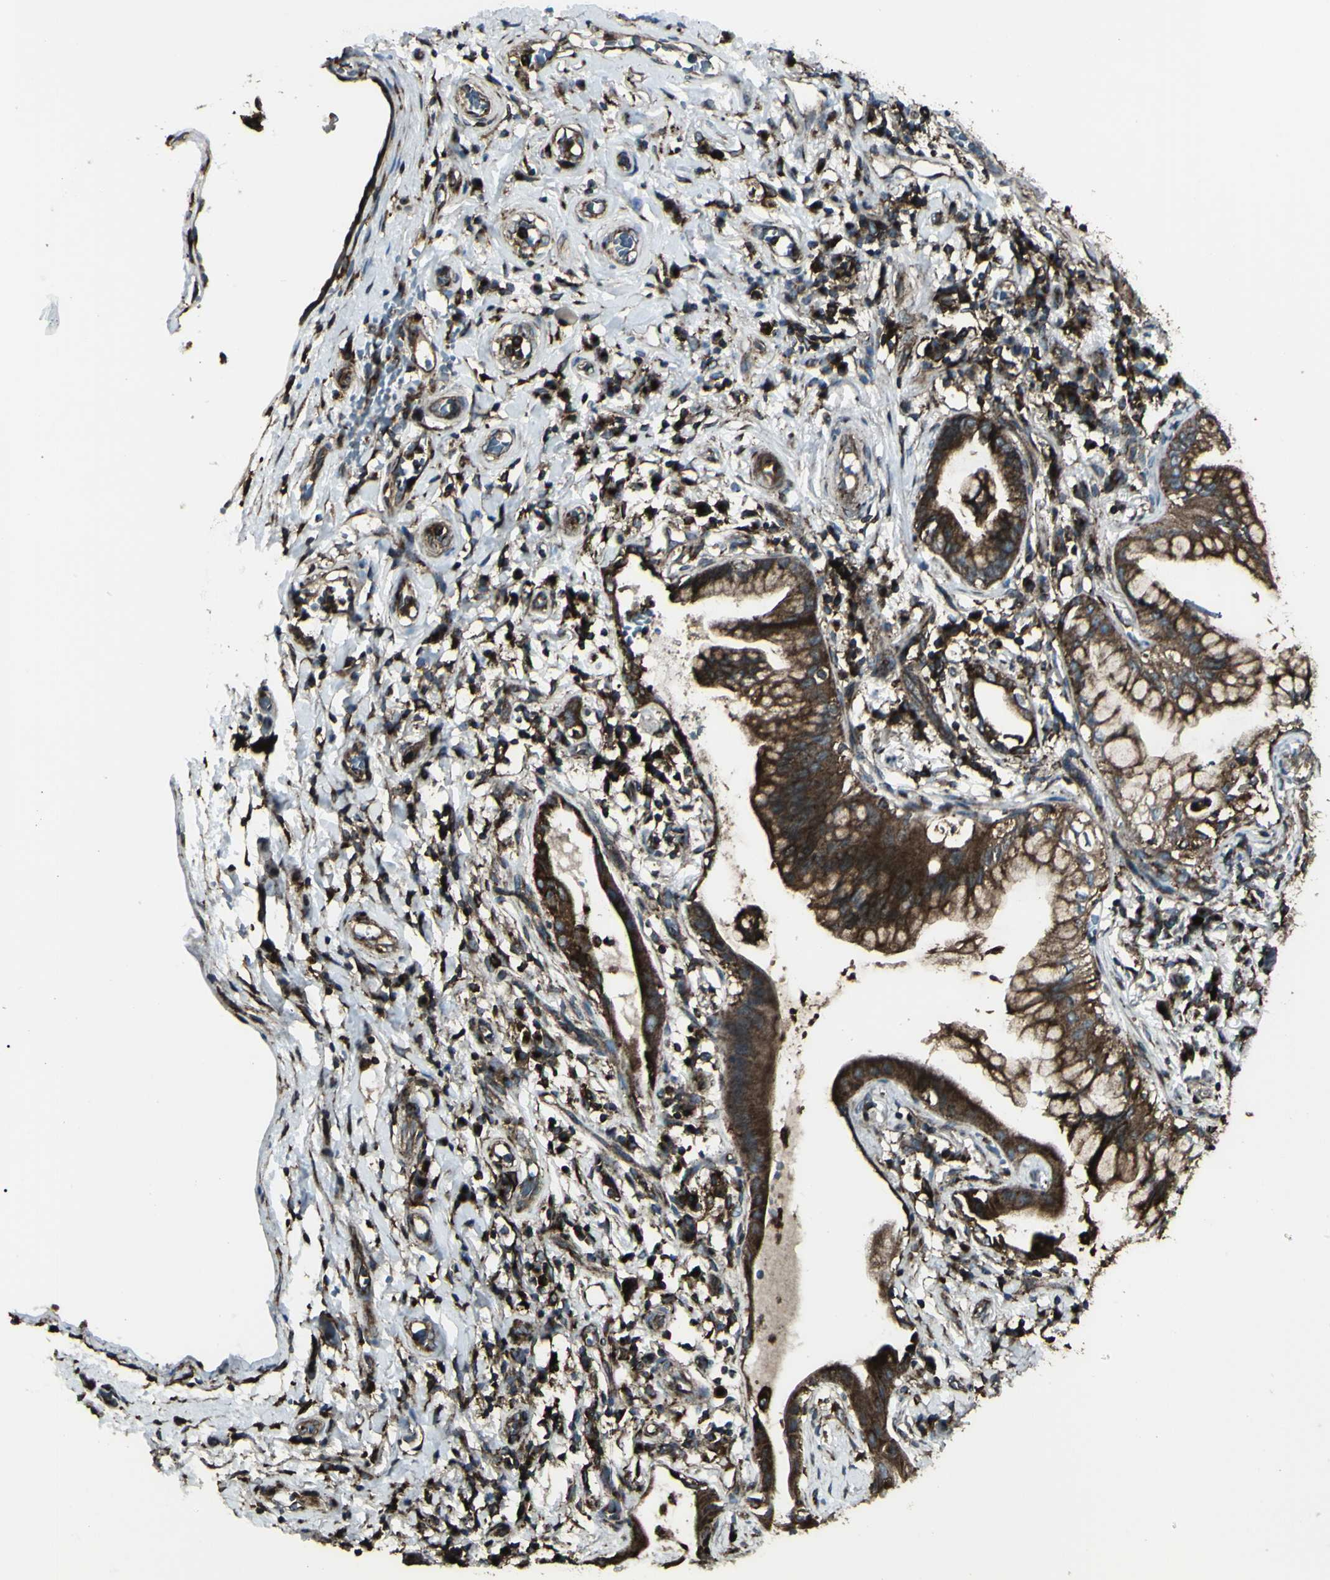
{"staining": {"intensity": "strong", "quantity": ">75%", "location": "cytoplasmic/membranous"}, "tissue": "lung cancer", "cell_type": "Tumor cells", "image_type": "cancer", "snomed": [{"axis": "morphology", "description": "Adenocarcinoma, NOS"}, {"axis": "topography", "description": "Lung"}], "caption": "Immunohistochemical staining of human lung cancer displays high levels of strong cytoplasmic/membranous expression in about >75% of tumor cells.", "gene": "NAPA", "patient": {"sex": "female", "age": 70}}